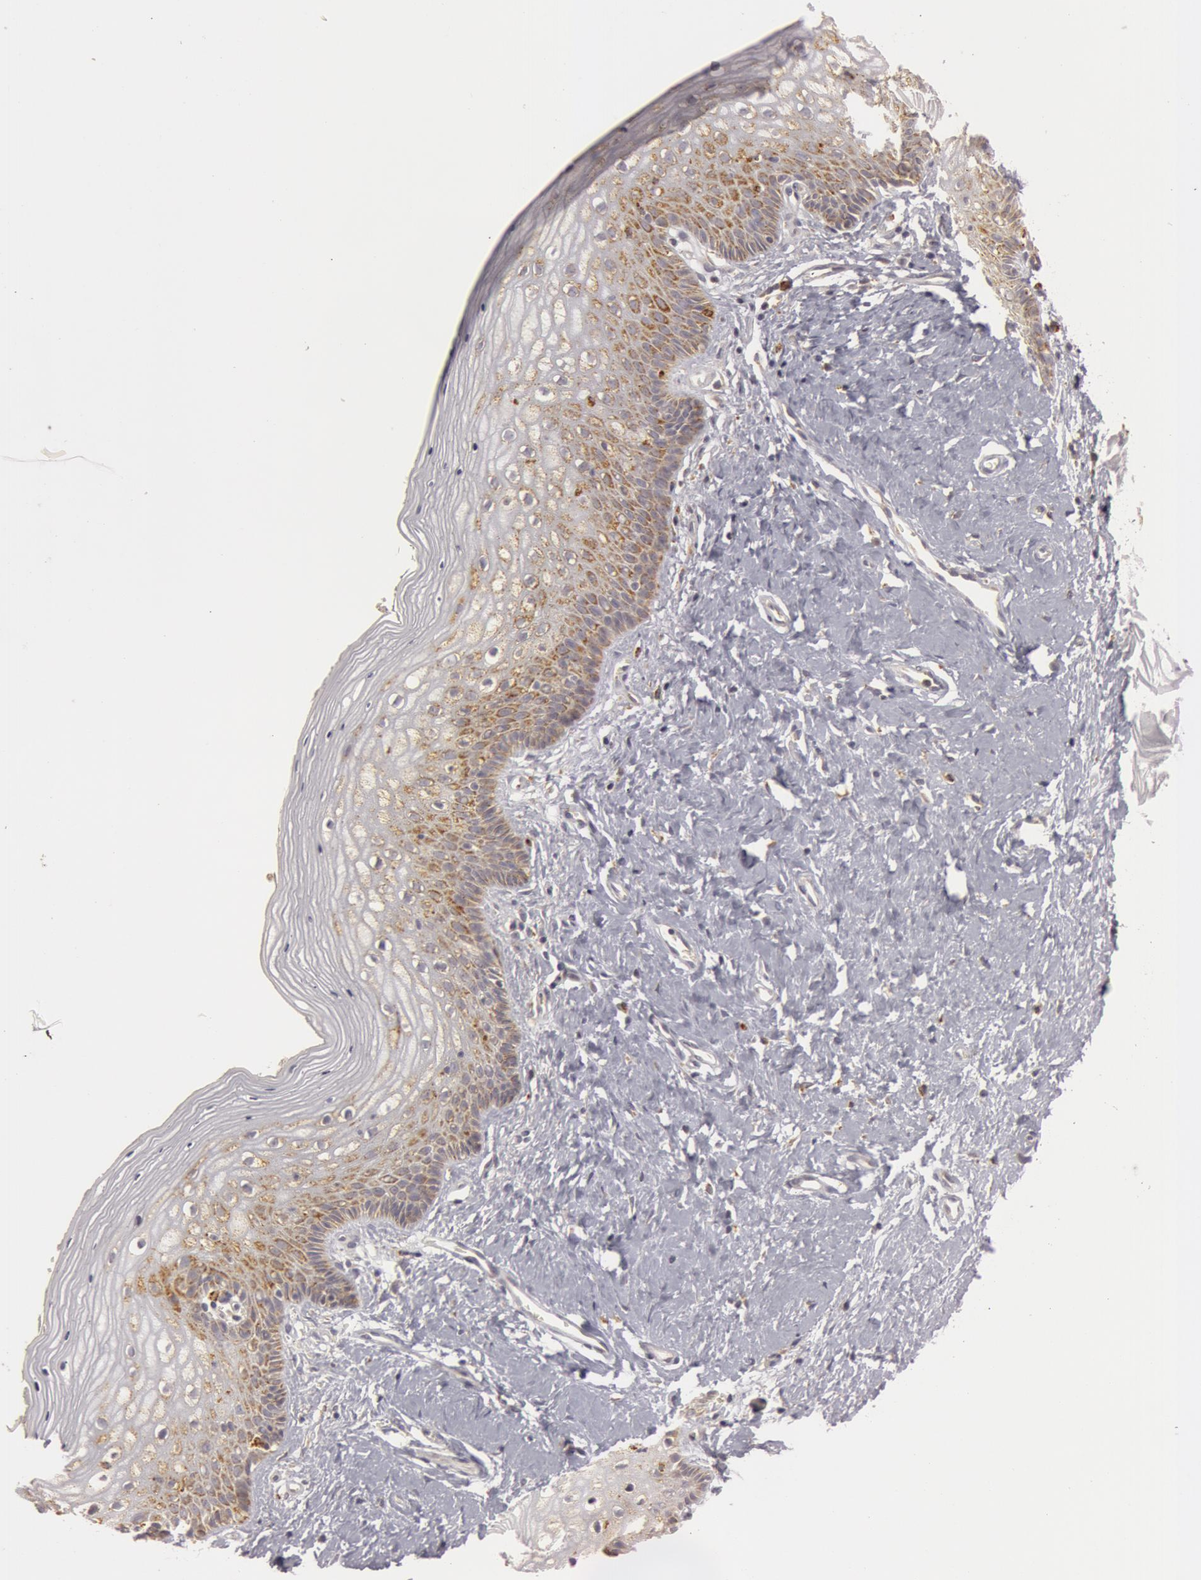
{"staining": {"intensity": "moderate", "quantity": "25%-75%", "location": "cytoplasmic/membranous"}, "tissue": "vagina", "cell_type": "Squamous epithelial cells", "image_type": "normal", "snomed": [{"axis": "morphology", "description": "Normal tissue, NOS"}, {"axis": "topography", "description": "Vagina"}], "caption": "A micrograph of vagina stained for a protein displays moderate cytoplasmic/membranous brown staining in squamous epithelial cells.", "gene": "C7", "patient": {"sex": "female", "age": 46}}